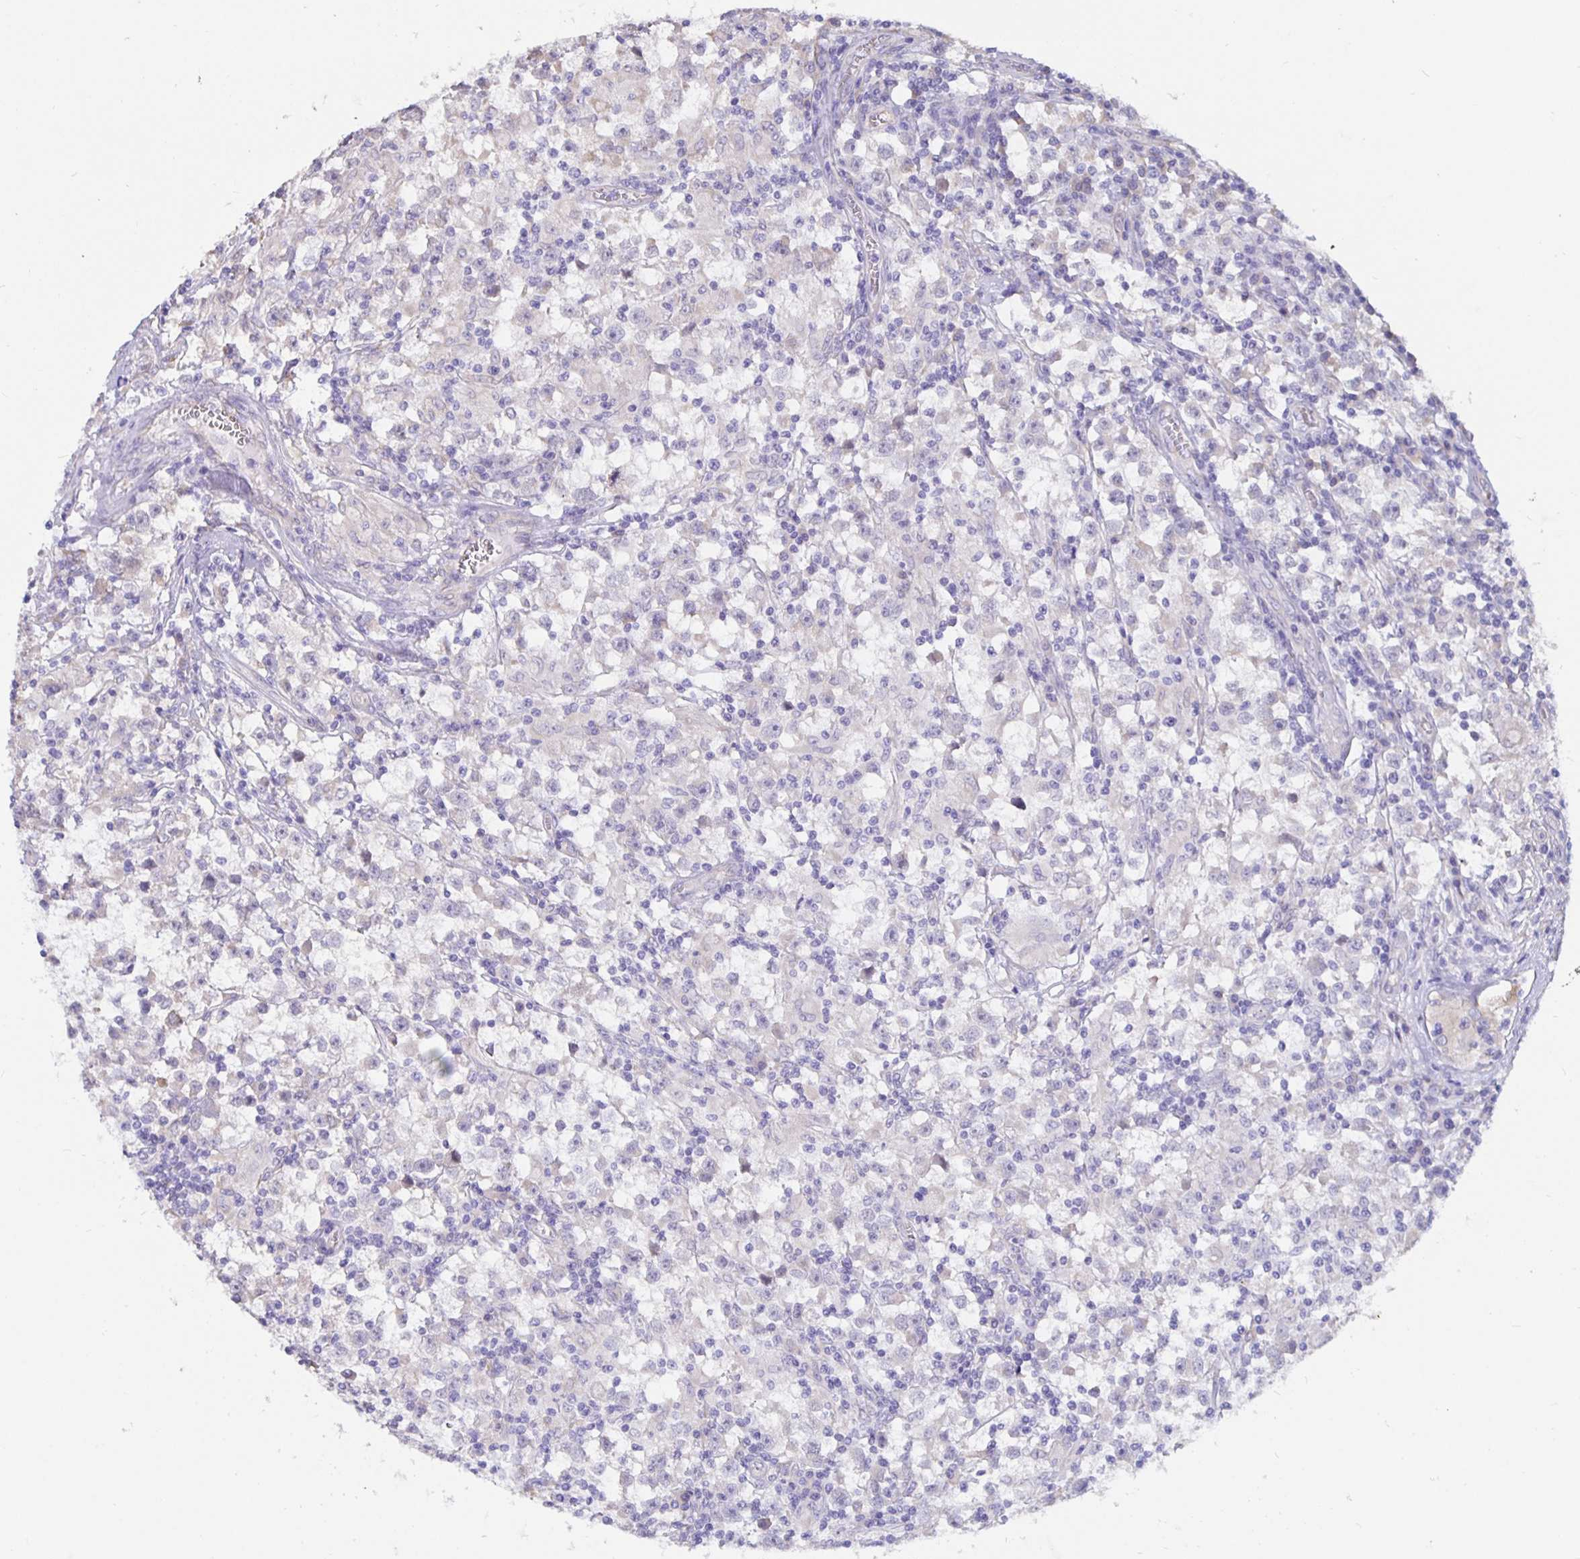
{"staining": {"intensity": "negative", "quantity": "none", "location": "none"}, "tissue": "testis cancer", "cell_type": "Tumor cells", "image_type": "cancer", "snomed": [{"axis": "morphology", "description": "Seminoma, NOS"}, {"axis": "topography", "description": "Testis"}], "caption": "Protein analysis of testis cancer (seminoma) exhibits no significant expression in tumor cells.", "gene": "DNAI2", "patient": {"sex": "male", "age": 31}}